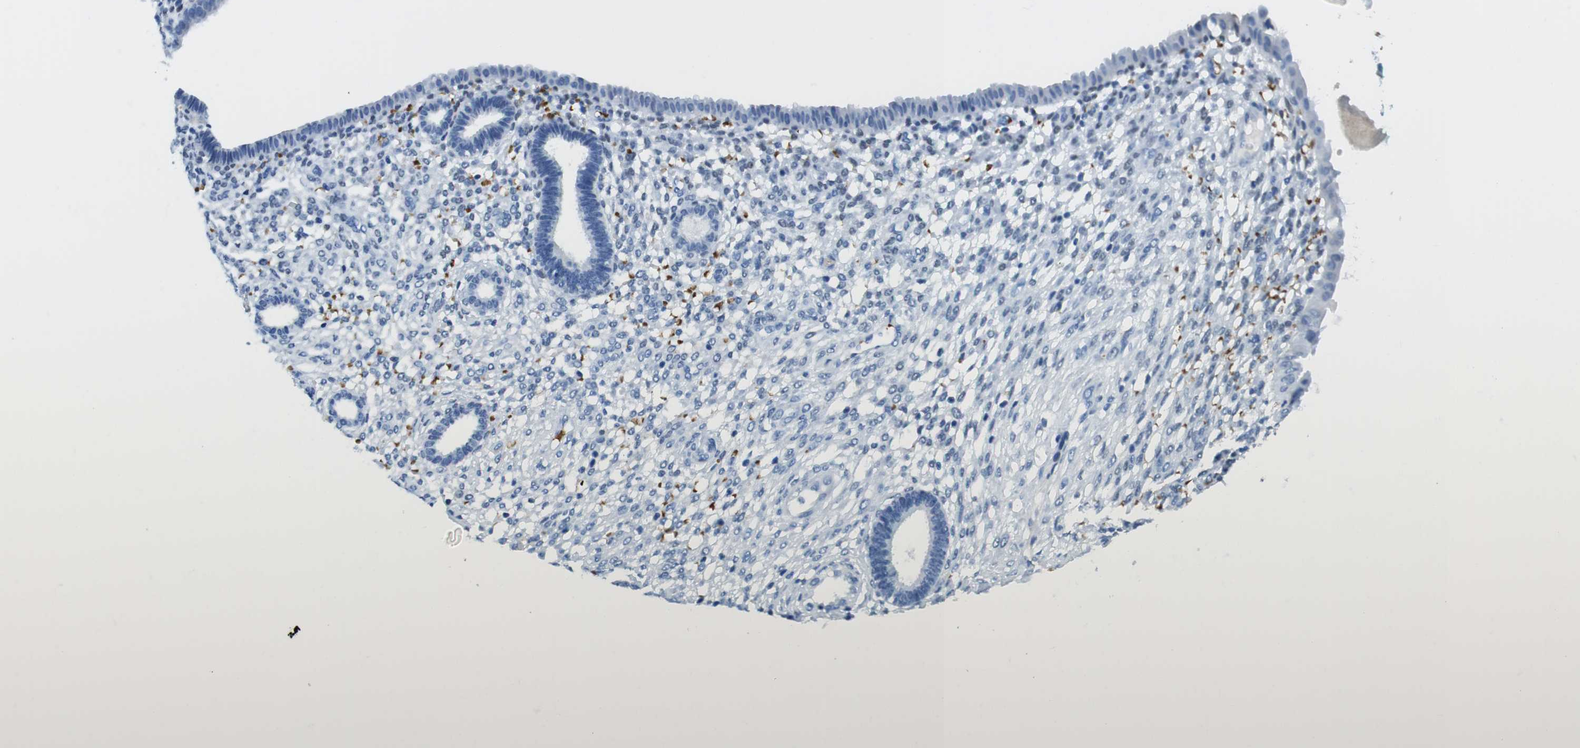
{"staining": {"intensity": "negative", "quantity": "none", "location": "none"}, "tissue": "endometrium", "cell_type": "Cells in endometrial stroma", "image_type": "normal", "snomed": [{"axis": "morphology", "description": "Normal tissue, NOS"}, {"axis": "topography", "description": "Endometrium"}], "caption": "A high-resolution photomicrograph shows IHC staining of unremarkable endometrium, which demonstrates no significant staining in cells in endometrial stroma. Brightfield microscopy of immunohistochemistry (IHC) stained with DAB (brown) and hematoxylin (blue), captured at high magnification.", "gene": "TFAP2C", "patient": {"sex": "female", "age": 61}}